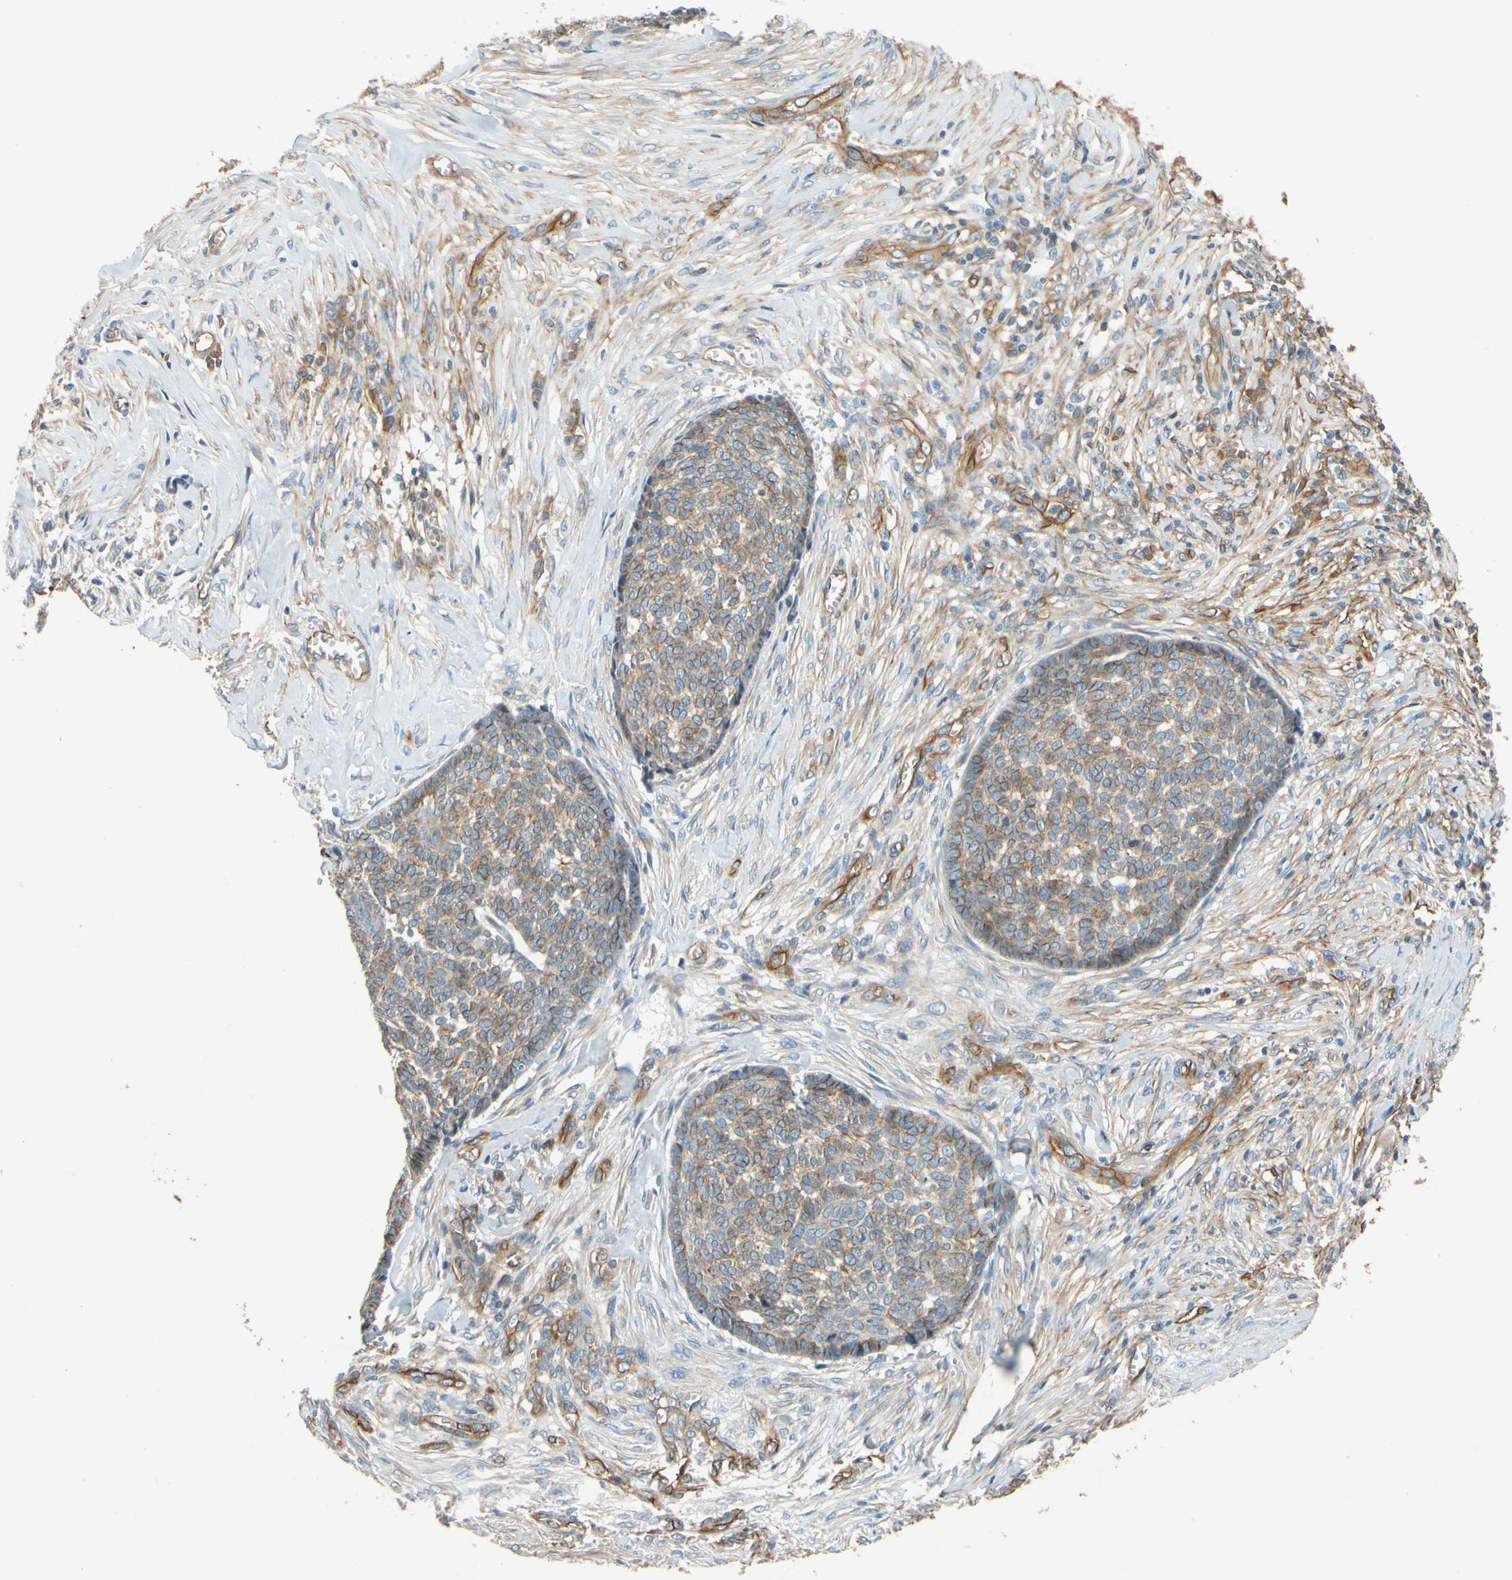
{"staining": {"intensity": "weak", "quantity": ">75%", "location": "cytoplasmic/membranous"}, "tissue": "skin cancer", "cell_type": "Tumor cells", "image_type": "cancer", "snomed": [{"axis": "morphology", "description": "Basal cell carcinoma"}, {"axis": "topography", "description": "Skin"}], "caption": "Weak cytoplasmic/membranous expression for a protein is appreciated in about >75% of tumor cells of basal cell carcinoma (skin) using immunohistochemistry (IHC).", "gene": "SPTAN1", "patient": {"sex": "male", "age": 84}}